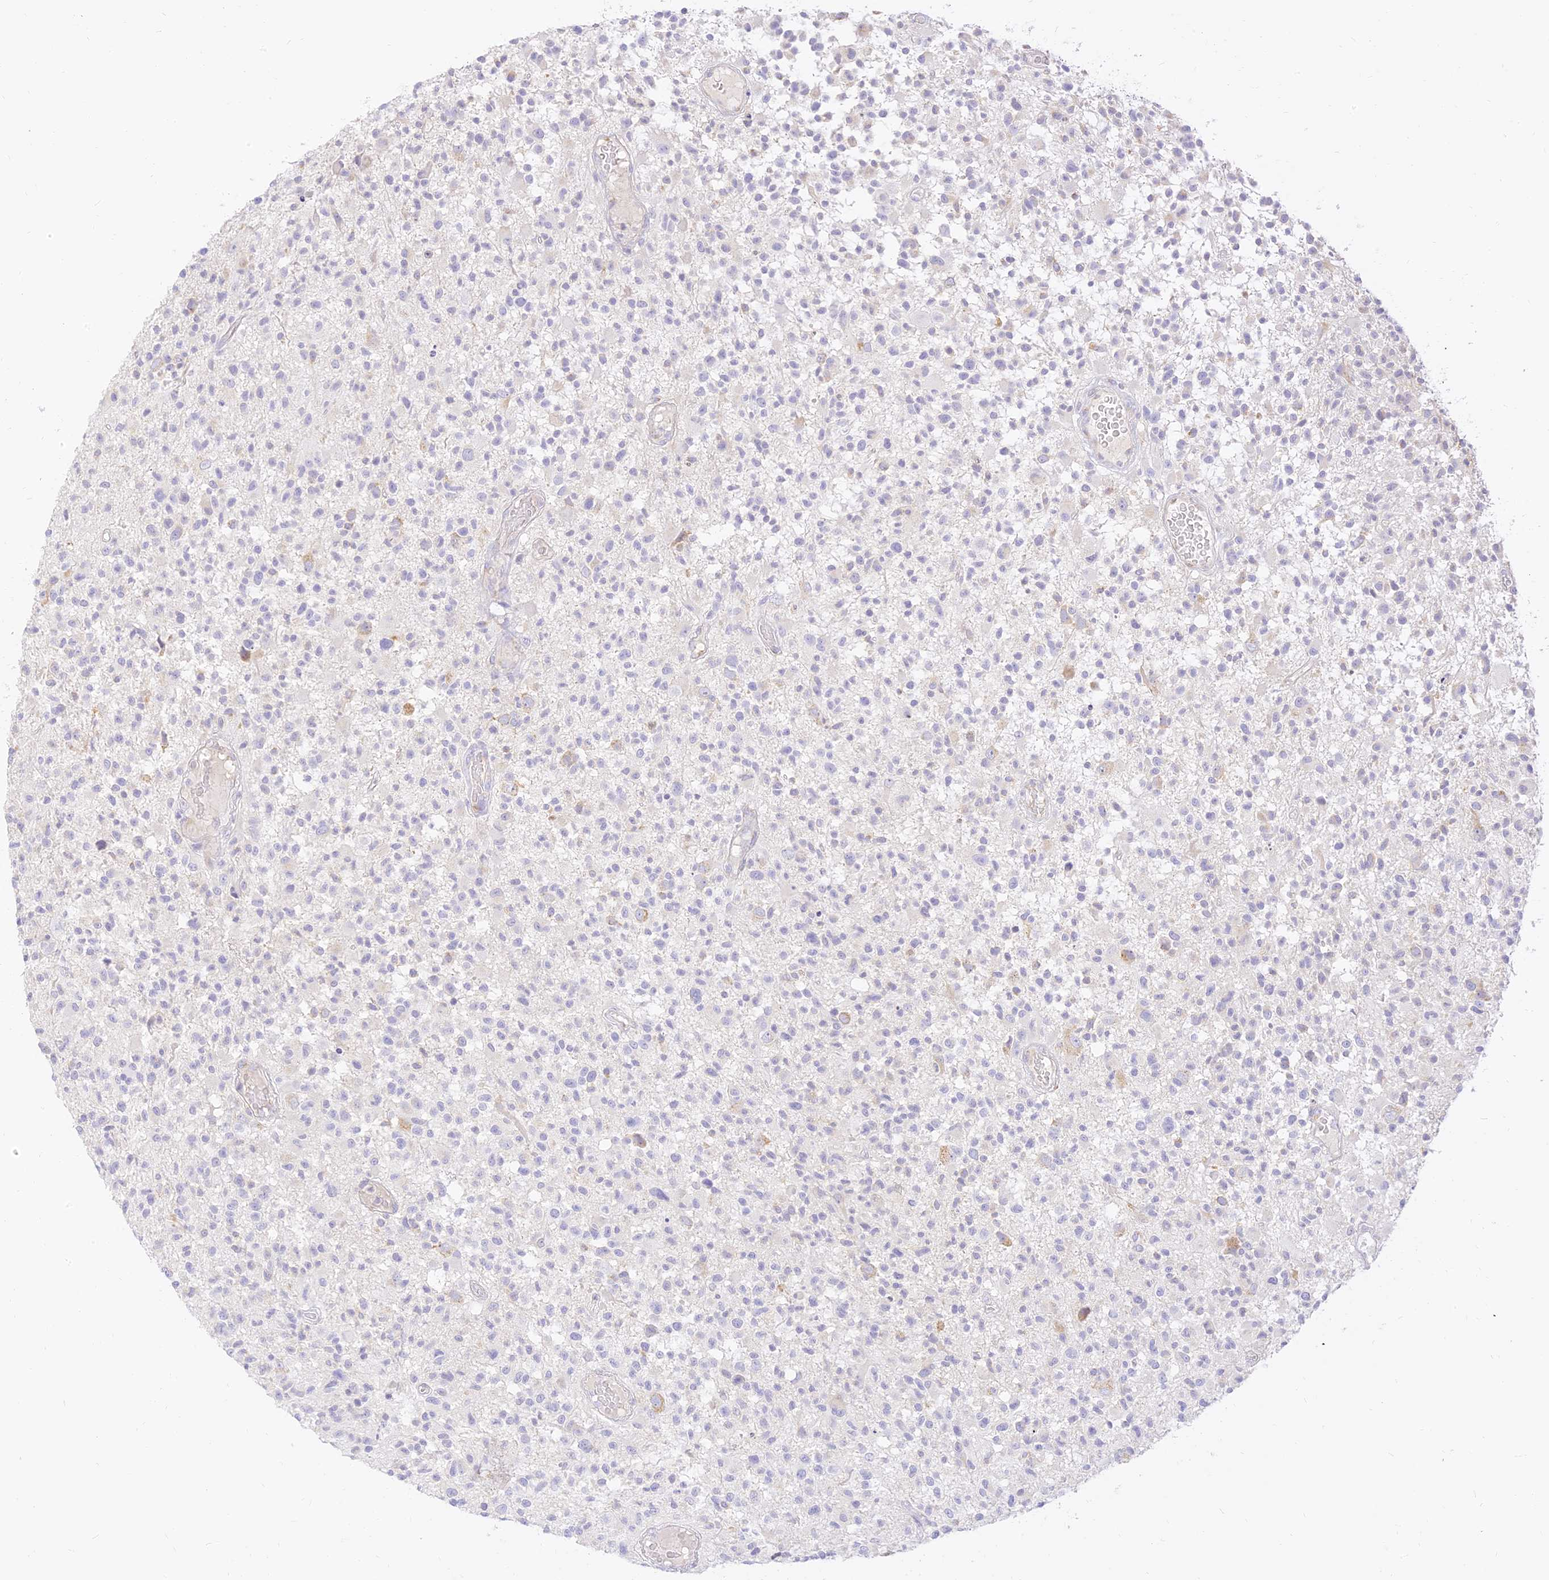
{"staining": {"intensity": "negative", "quantity": "none", "location": "none"}, "tissue": "glioma", "cell_type": "Tumor cells", "image_type": "cancer", "snomed": [{"axis": "morphology", "description": "Glioma, malignant, High grade"}, {"axis": "morphology", "description": "Glioblastoma, NOS"}, {"axis": "topography", "description": "Brain"}], "caption": "The immunohistochemistry (IHC) micrograph has no significant positivity in tumor cells of malignant glioma (high-grade) tissue.", "gene": "SEC13", "patient": {"sex": "male", "age": 60}}